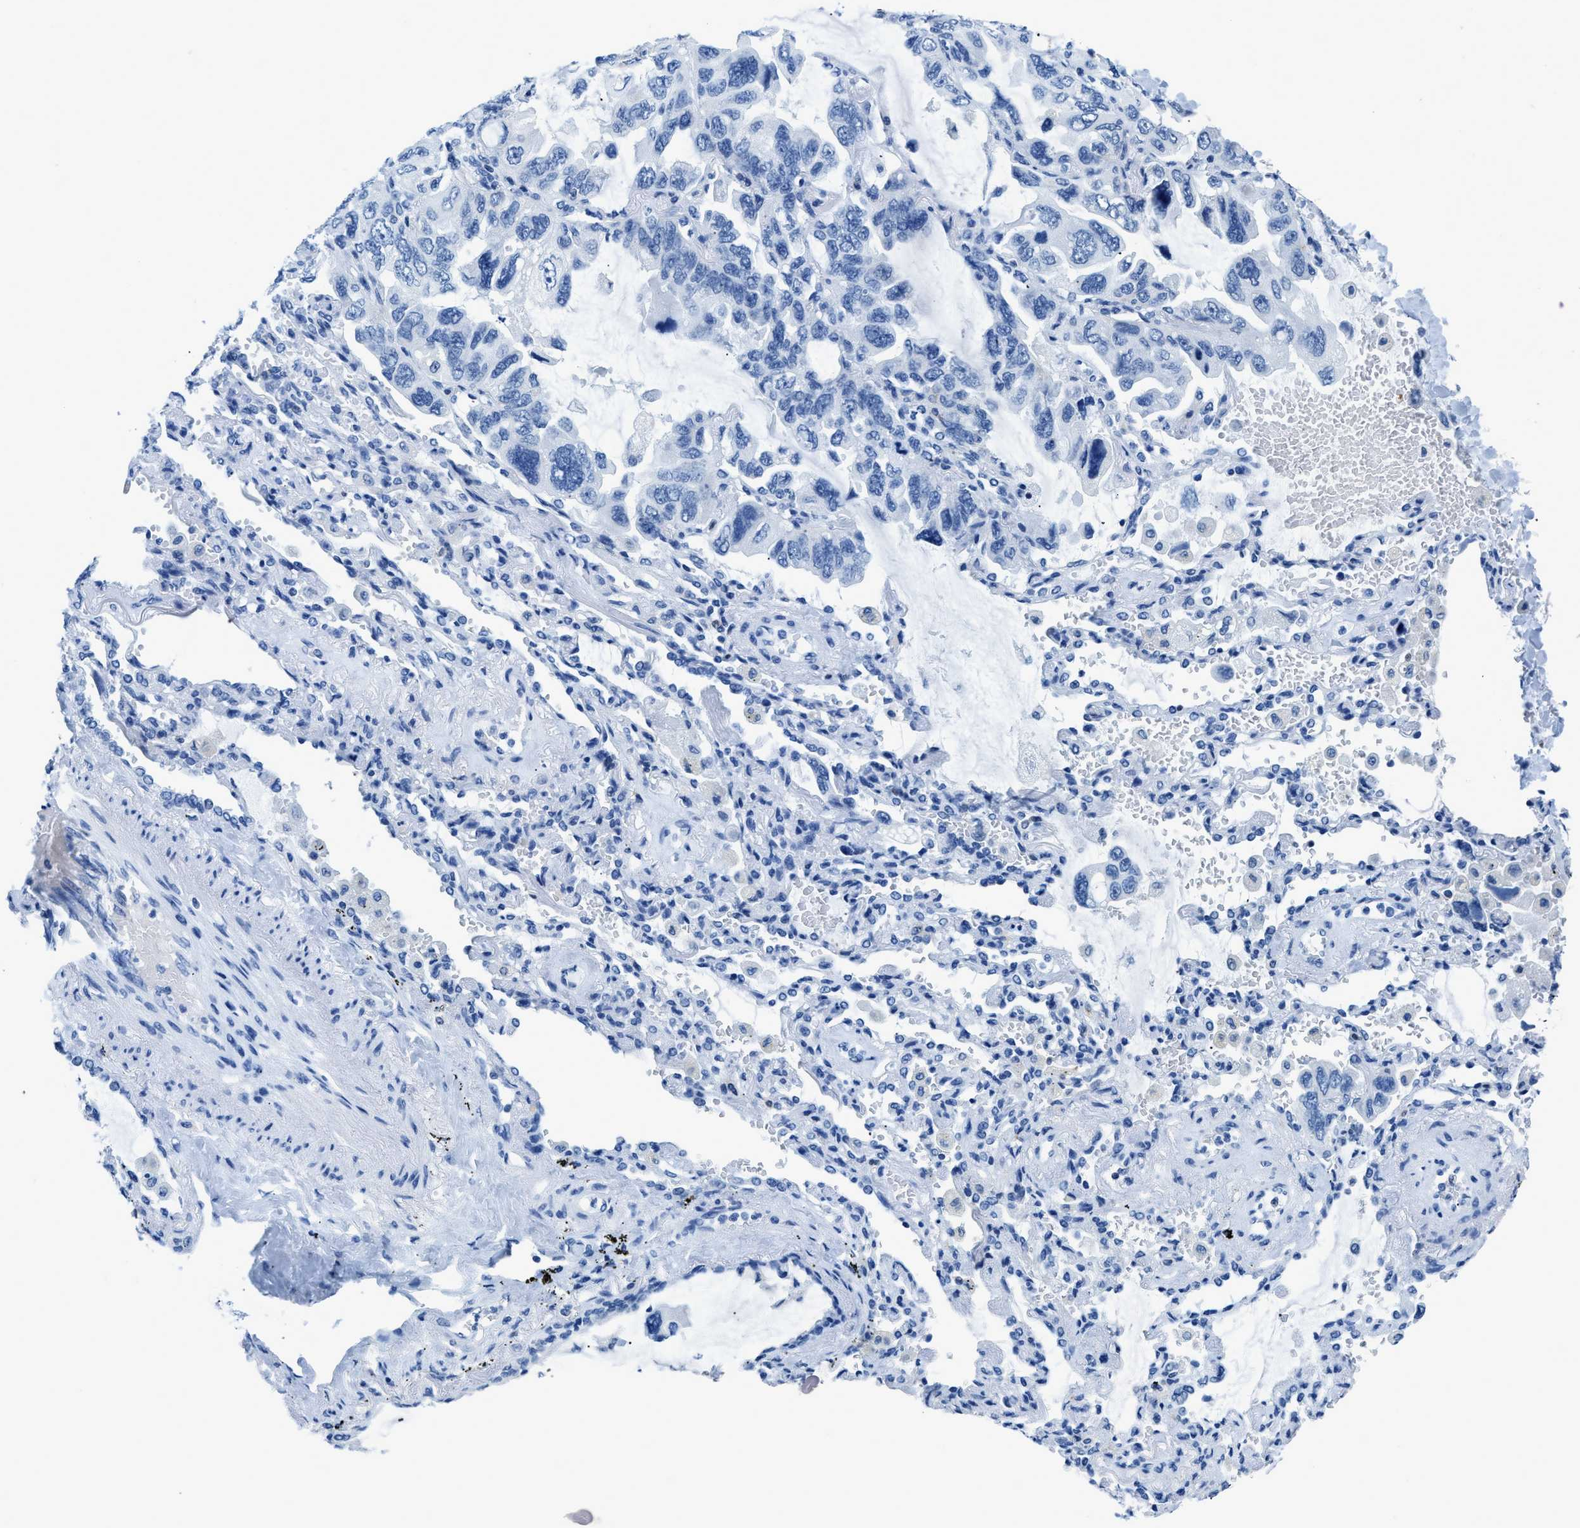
{"staining": {"intensity": "negative", "quantity": "none", "location": "none"}, "tissue": "lung cancer", "cell_type": "Tumor cells", "image_type": "cancer", "snomed": [{"axis": "morphology", "description": "Squamous cell carcinoma, NOS"}, {"axis": "topography", "description": "Lung"}], "caption": "Histopathology image shows no significant protein positivity in tumor cells of lung squamous cell carcinoma.", "gene": "NFATC2", "patient": {"sex": "female", "age": 73}}